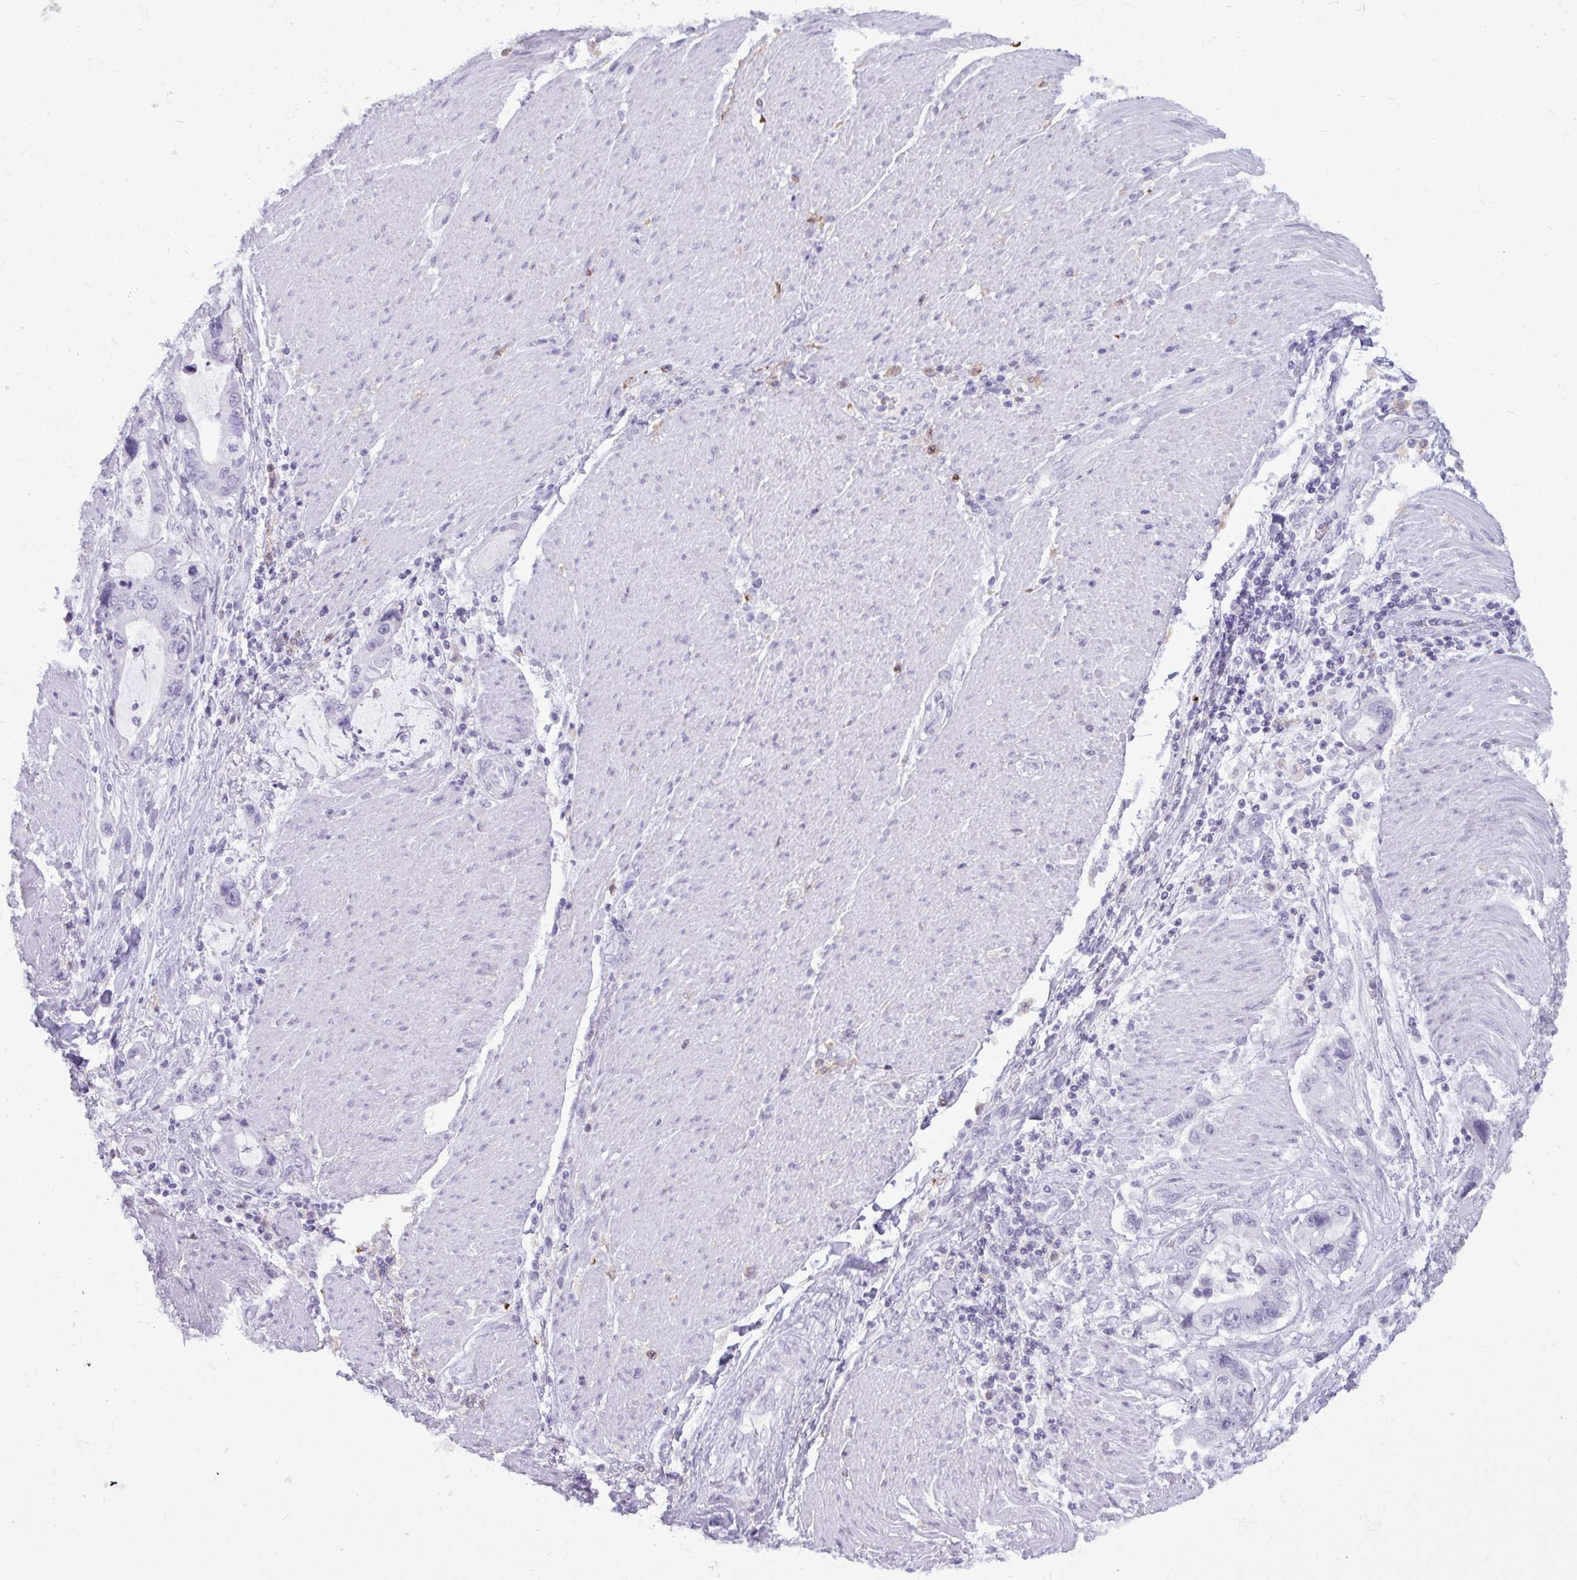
{"staining": {"intensity": "negative", "quantity": "none", "location": "none"}, "tissue": "stomach cancer", "cell_type": "Tumor cells", "image_type": "cancer", "snomed": [{"axis": "morphology", "description": "Adenocarcinoma, NOS"}, {"axis": "topography", "description": "Pancreas"}, {"axis": "topography", "description": "Stomach, upper"}], "caption": "The immunohistochemistry (IHC) image has no significant expression in tumor cells of stomach adenocarcinoma tissue.", "gene": "ANKRD60", "patient": {"sex": "male", "age": 77}}